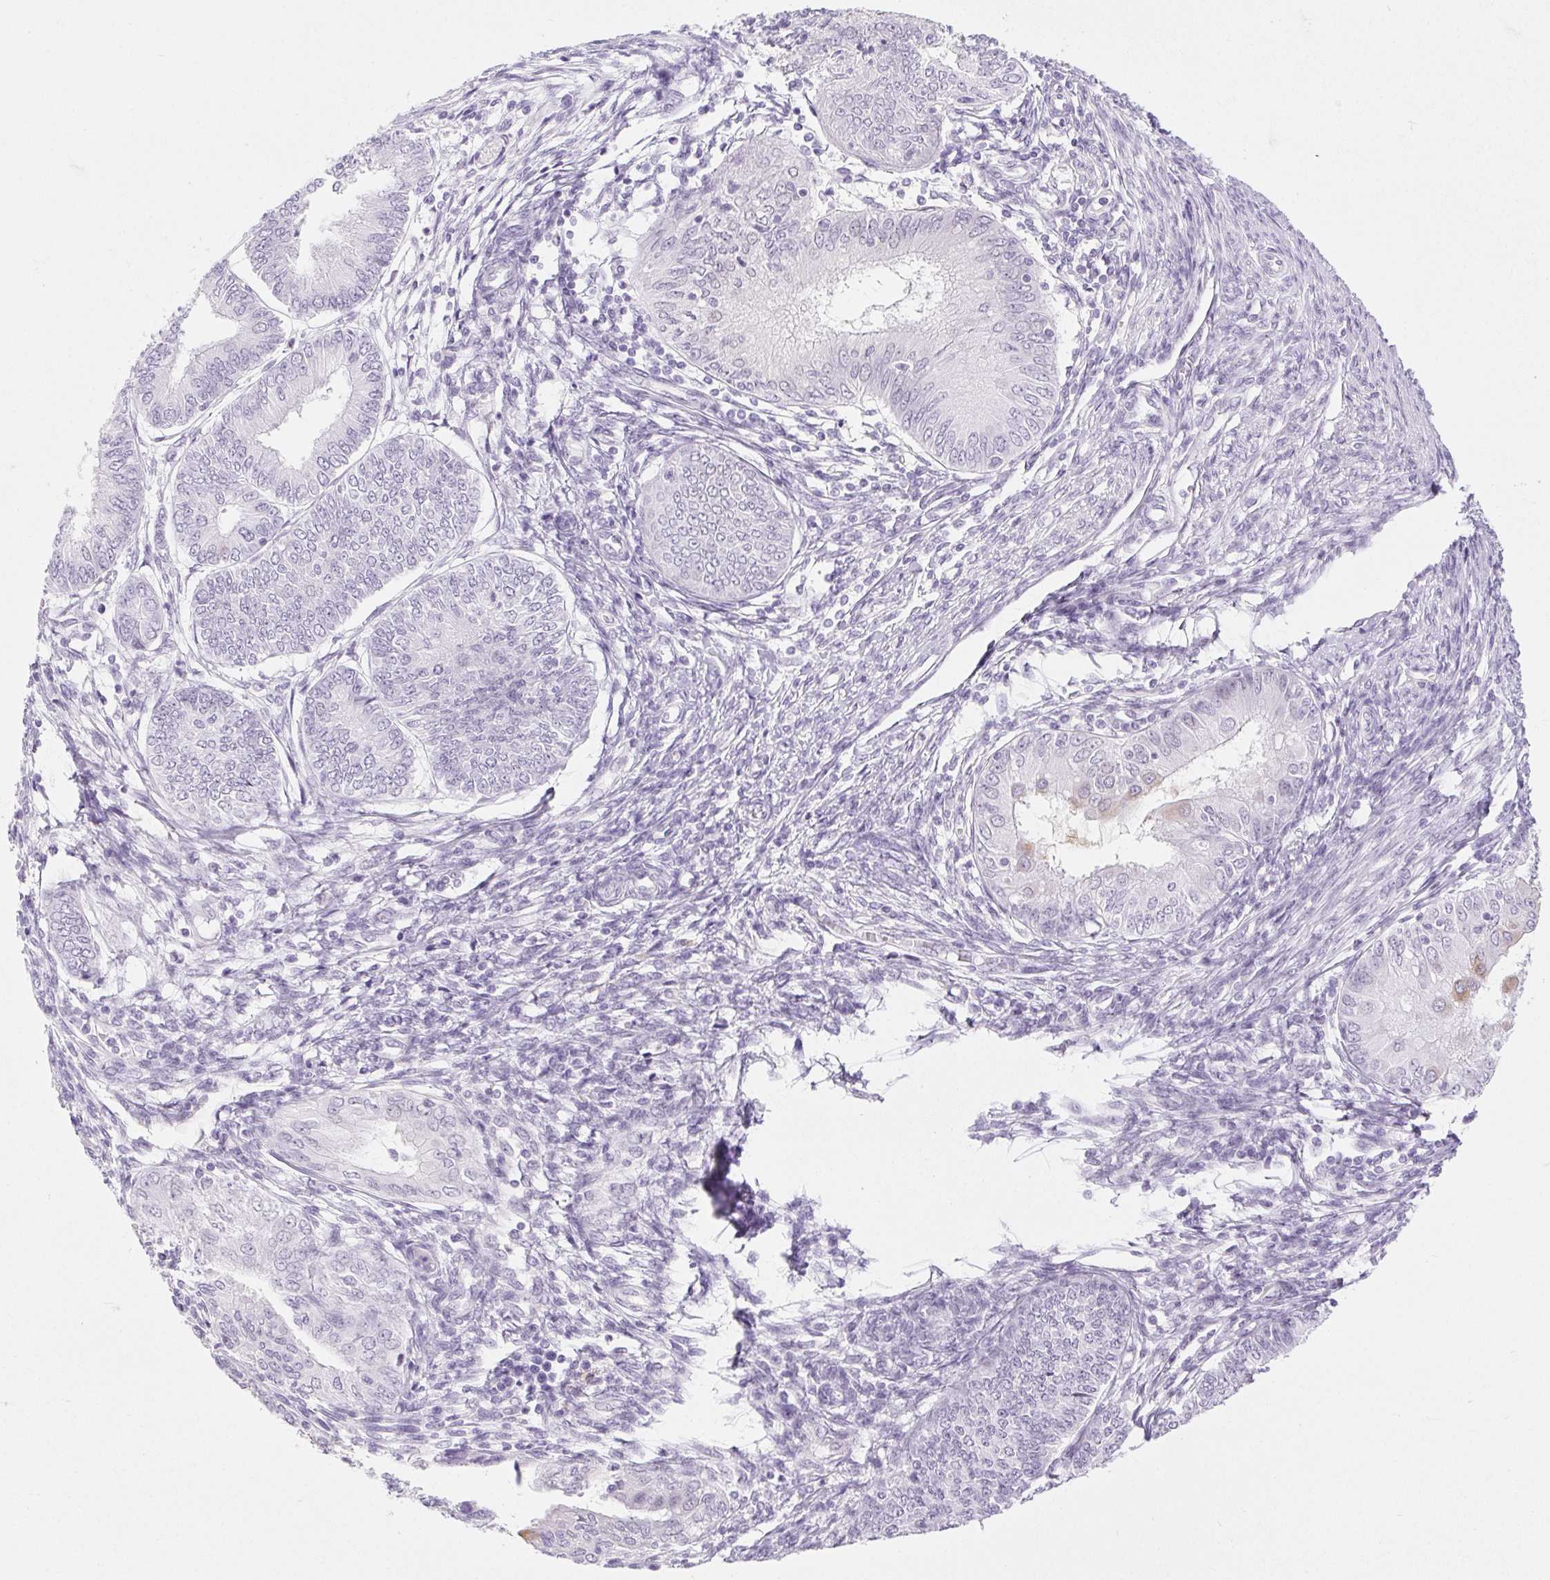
{"staining": {"intensity": "weak", "quantity": "<25%", "location": "cytoplasmic/membranous"}, "tissue": "endometrial cancer", "cell_type": "Tumor cells", "image_type": "cancer", "snomed": [{"axis": "morphology", "description": "Adenocarcinoma, NOS"}, {"axis": "topography", "description": "Endometrium"}], "caption": "The histopathology image demonstrates no significant staining in tumor cells of endometrial adenocarcinoma.", "gene": "BCAS1", "patient": {"sex": "female", "age": 68}}